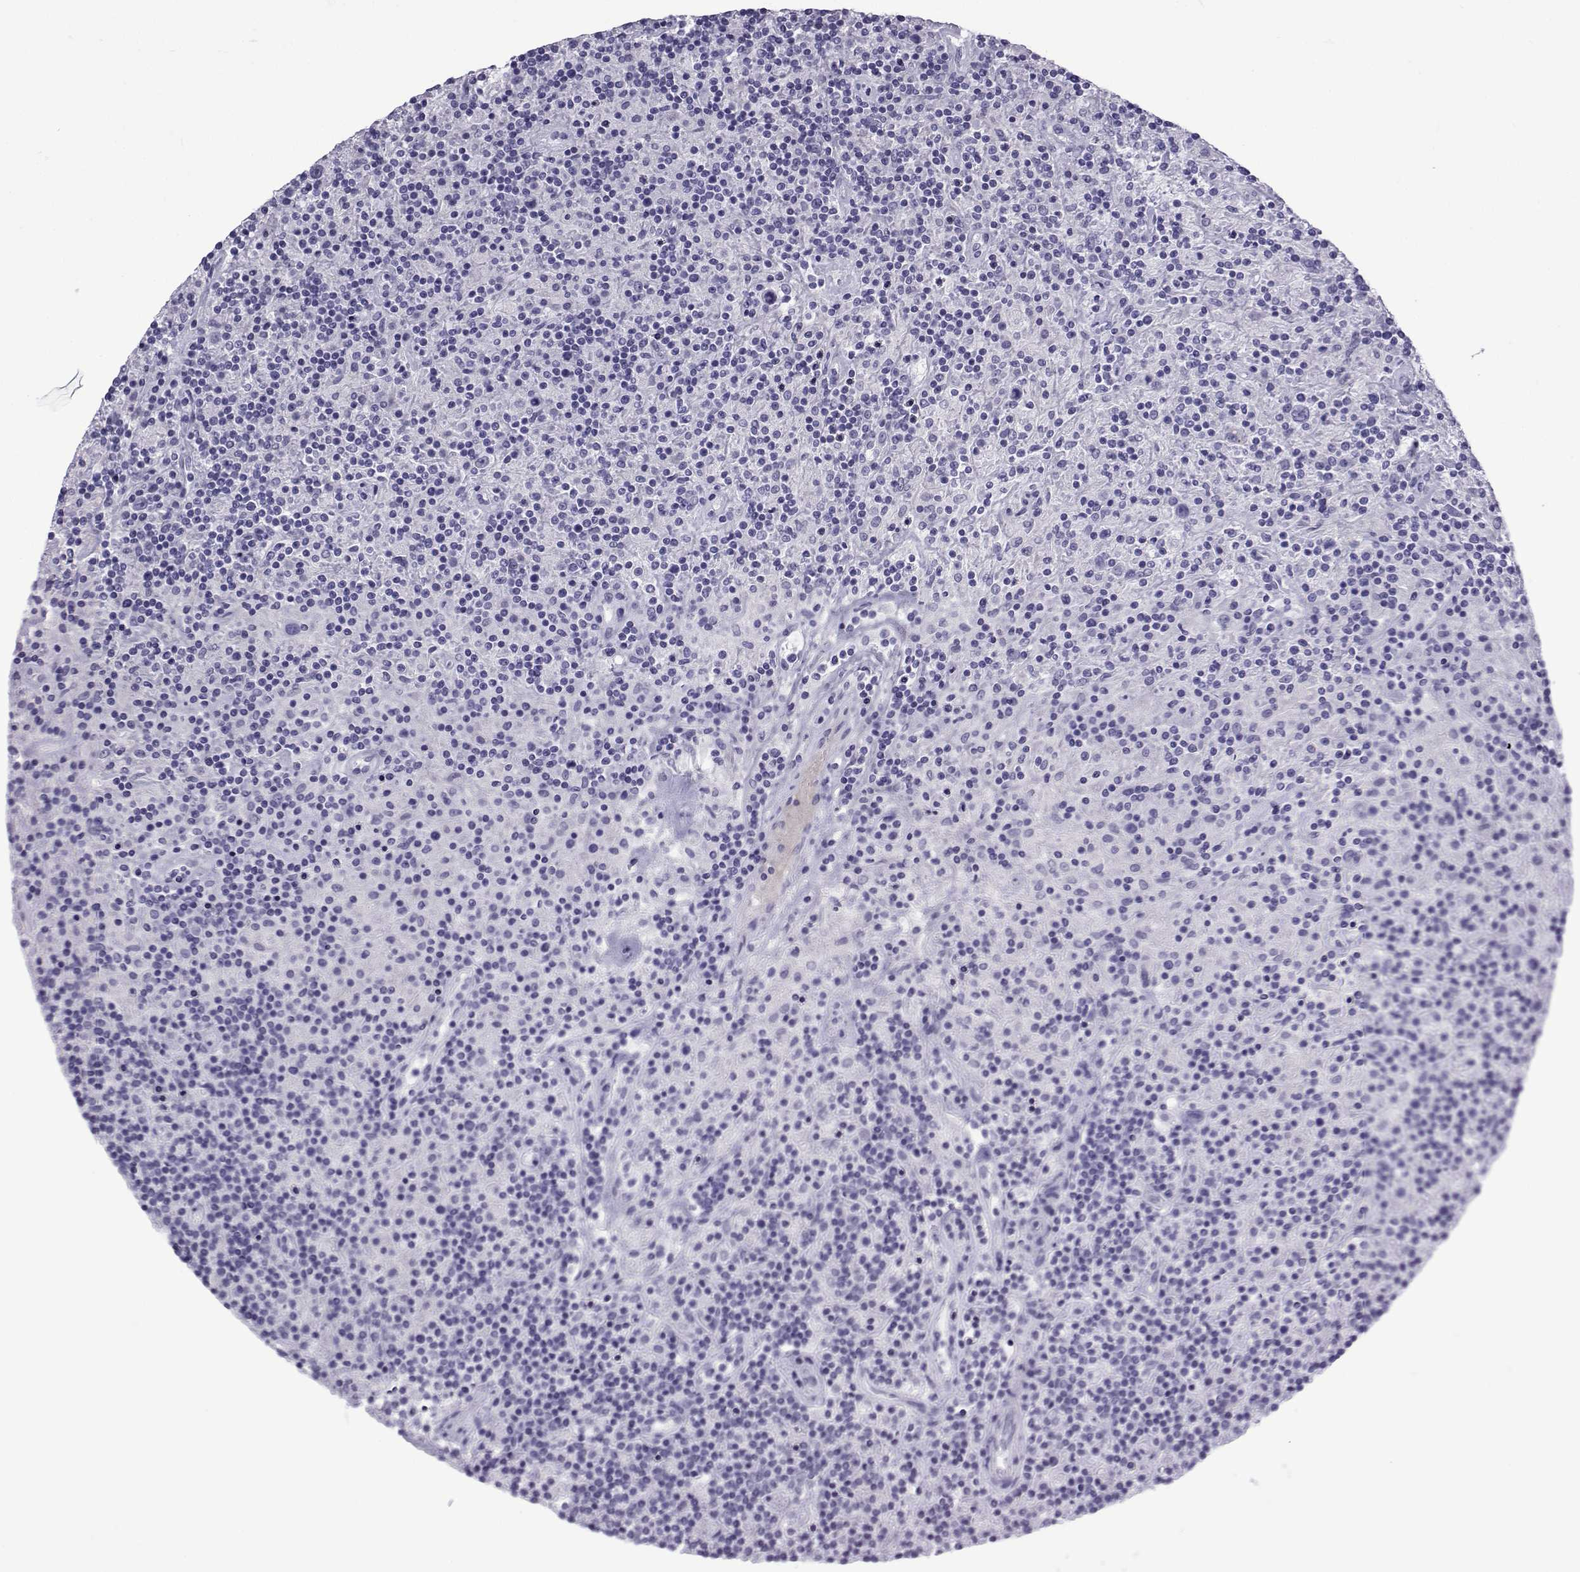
{"staining": {"intensity": "negative", "quantity": "none", "location": "none"}, "tissue": "lymphoma", "cell_type": "Tumor cells", "image_type": "cancer", "snomed": [{"axis": "morphology", "description": "Hodgkin's disease, NOS"}, {"axis": "topography", "description": "Lymph node"}], "caption": "This is an immunohistochemistry image of human lymphoma. There is no expression in tumor cells.", "gene": "TRIM46", "patient": {"sex": "male", "age": 70}}